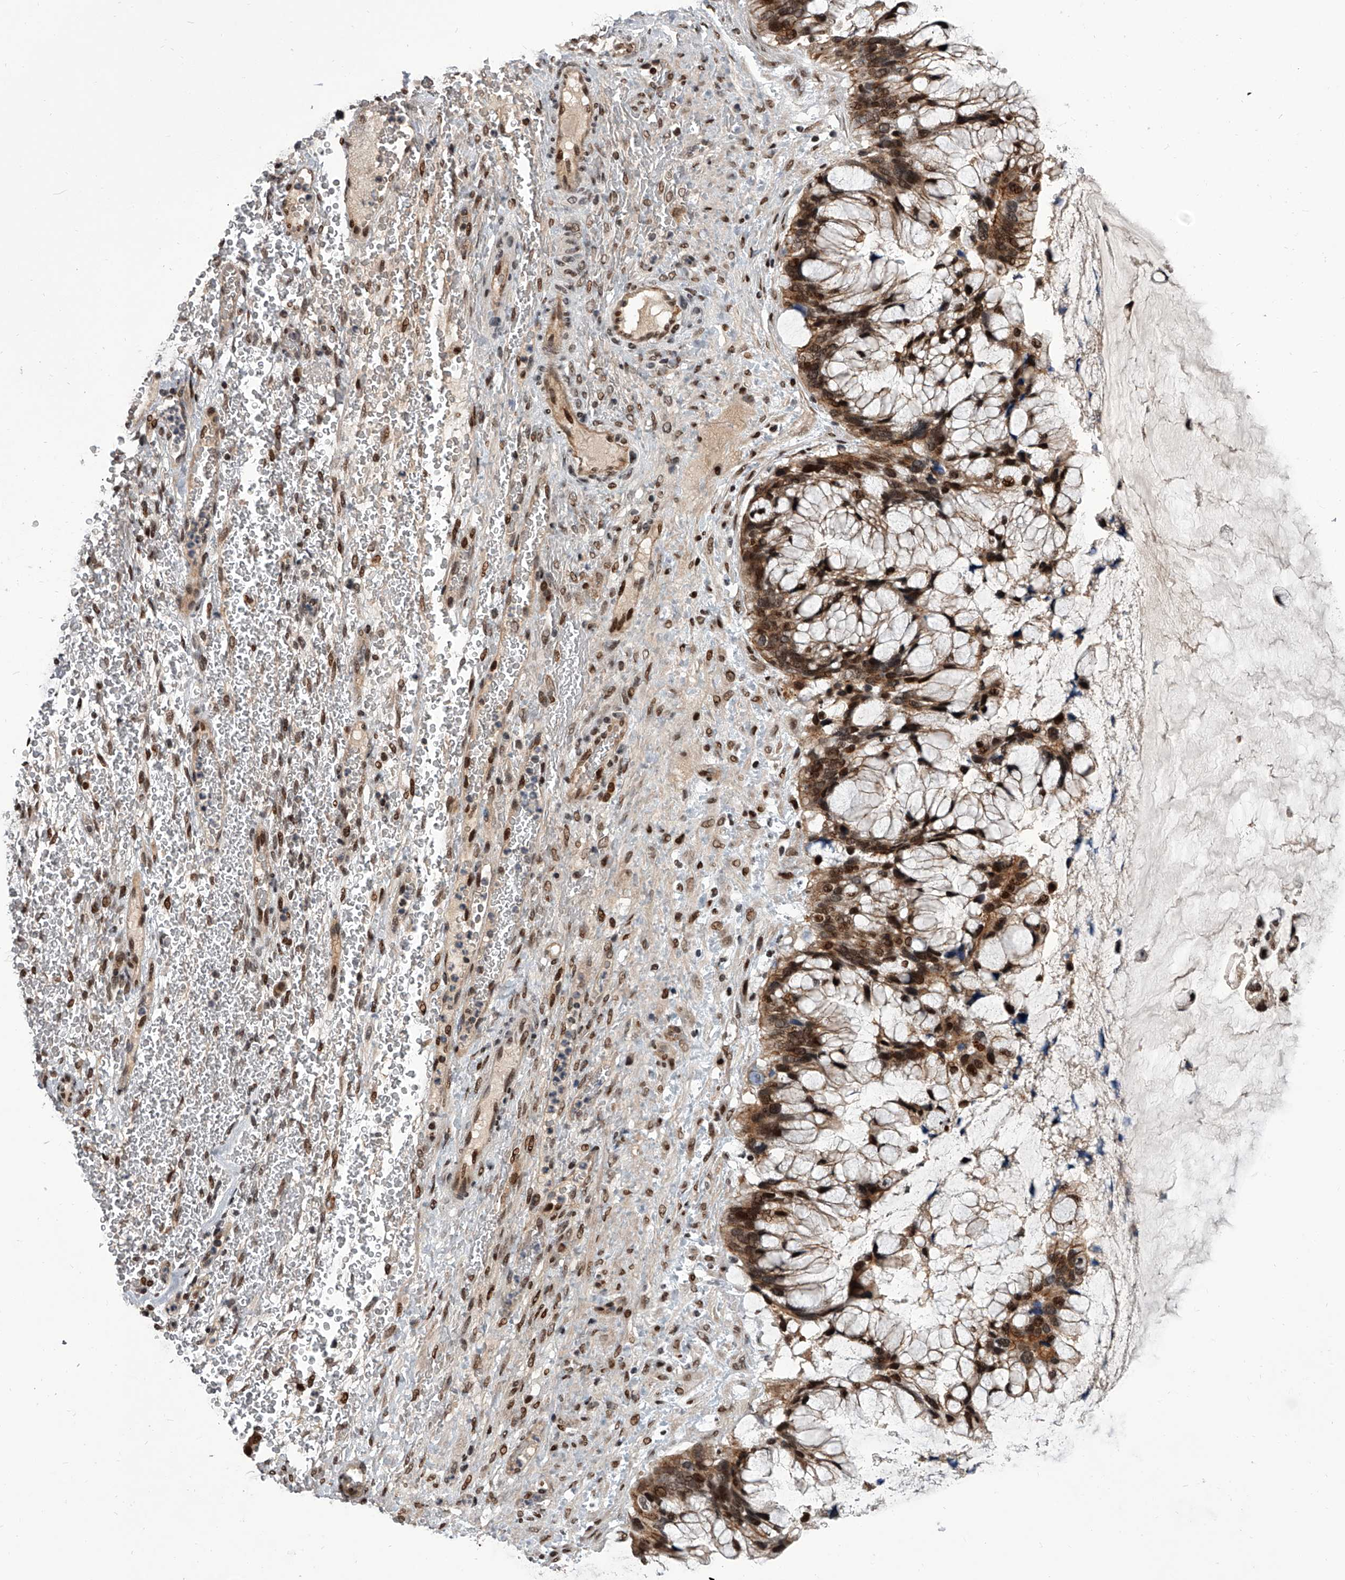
{"staining": {"intensity": "moderate", "quantity": ">75%", "location": "nuclear"}, "tissue": "ovarian cancer", "cell_type": "Tumor cells", "image_type": "cancer", "snomed": [{"axis": "morphology", "description": "Cystadenocarcinoma, mucinous, NOS"}, {"axis": "topography", "description": "Ovary"}], "caption": "Immunohistochemical staining of ovarian cancer (mucinous cystadenocarcinoma) displays medium levels of moderate nuclear staining in approximately >75% of tumor cells. (DAB = brown stain, brightfield microscopy at high magnification).", "gene": "ZNF426", "patient": {"sex": "female", "age": 37}}